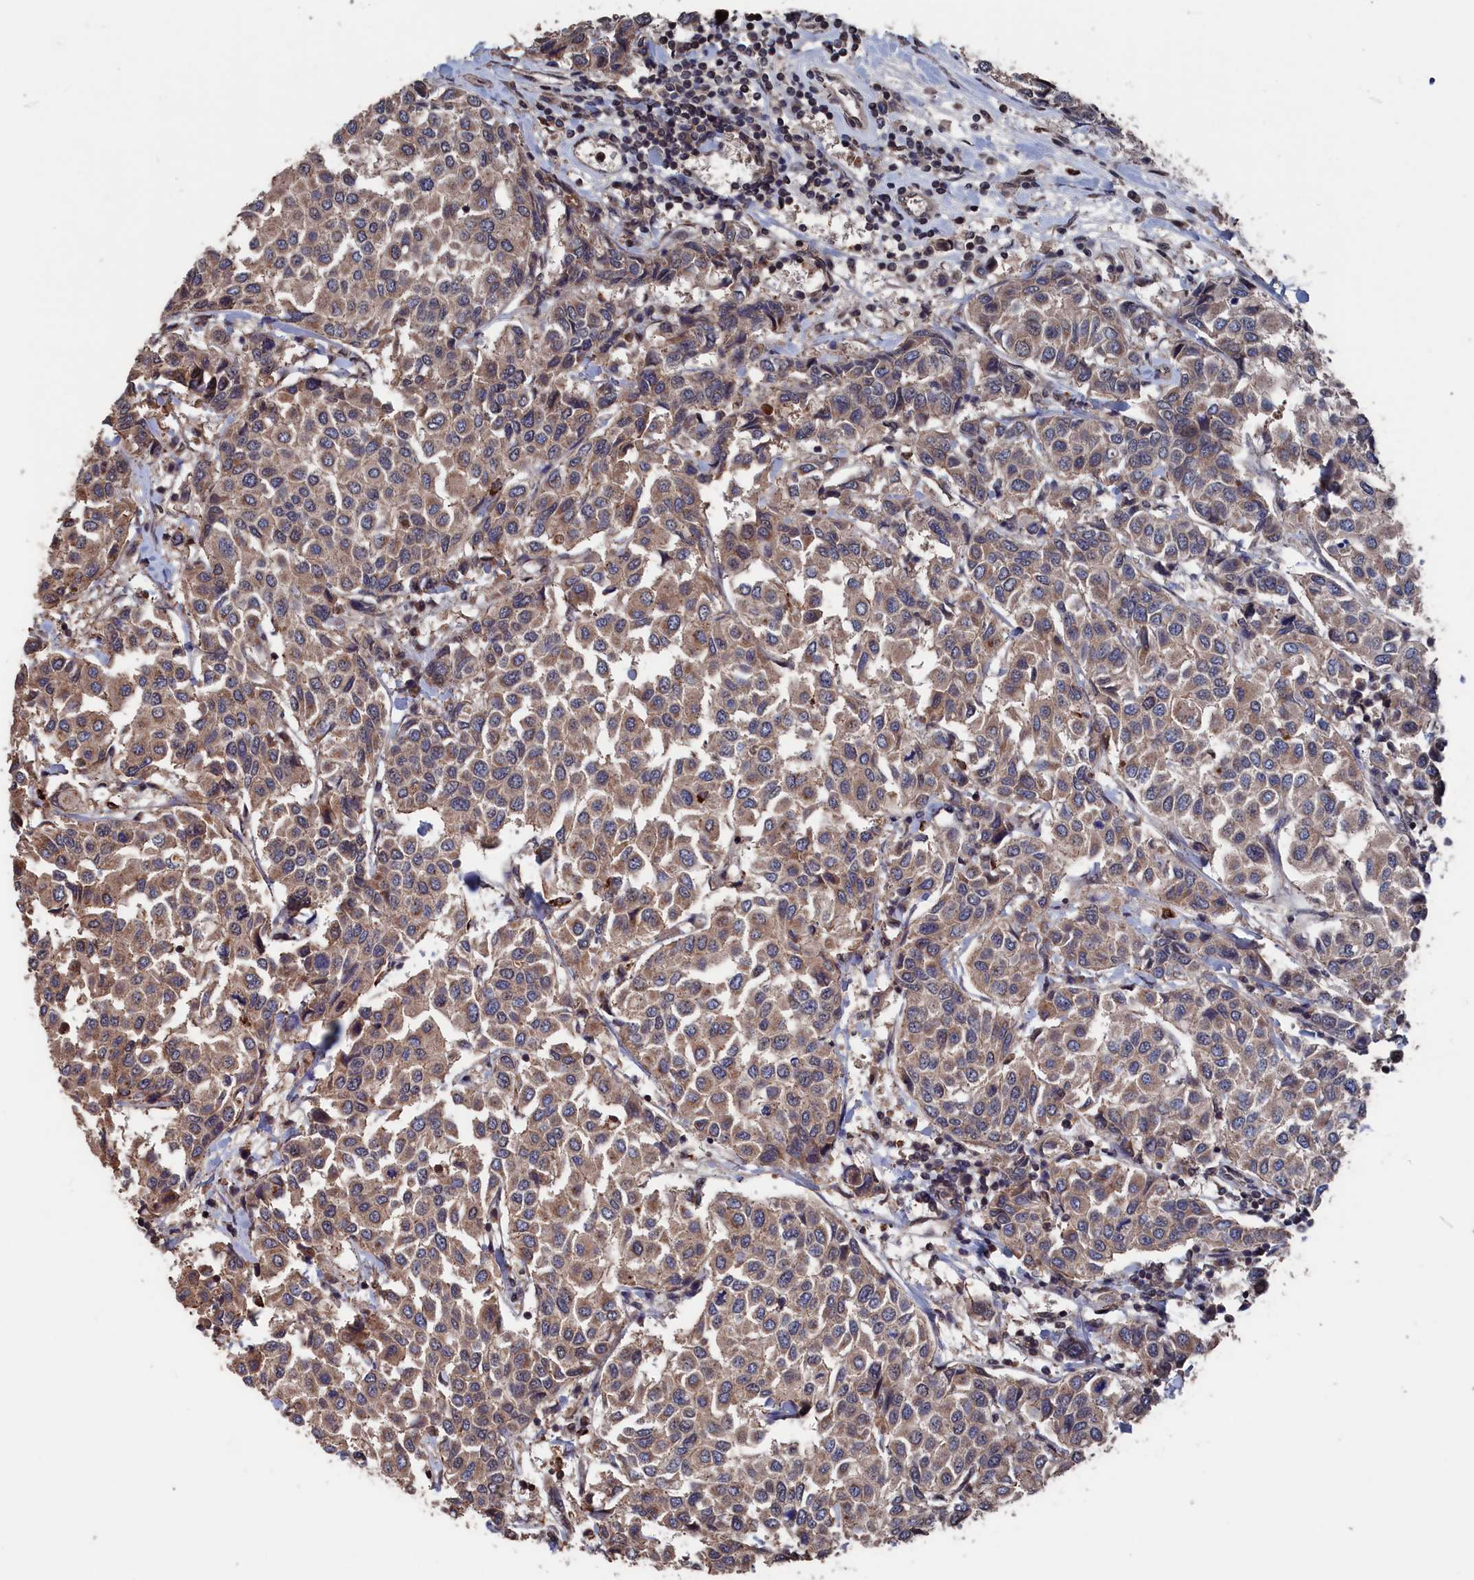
{"staining": {"intensity": "weak", "quantity": ">75%", "location": "cytoplasmic/membranous"}, "tissue": "breast cancer", "cell_type": "Tumor cells", "image_type": "cancer", "snomed": [{"axis": "morphology", "description": "Duct carcinoma"}, {"axis": "topography", "description": "Breast"}], "caption": "Immunohistochemical staining of human breast infiltrating ductal carcinoma shows low levels of weak cytoplasmic/membranous protein expression in about >75% of tumor cells.", "gene": "PDE12", "patient": {"sex": "female", "age": 55}}